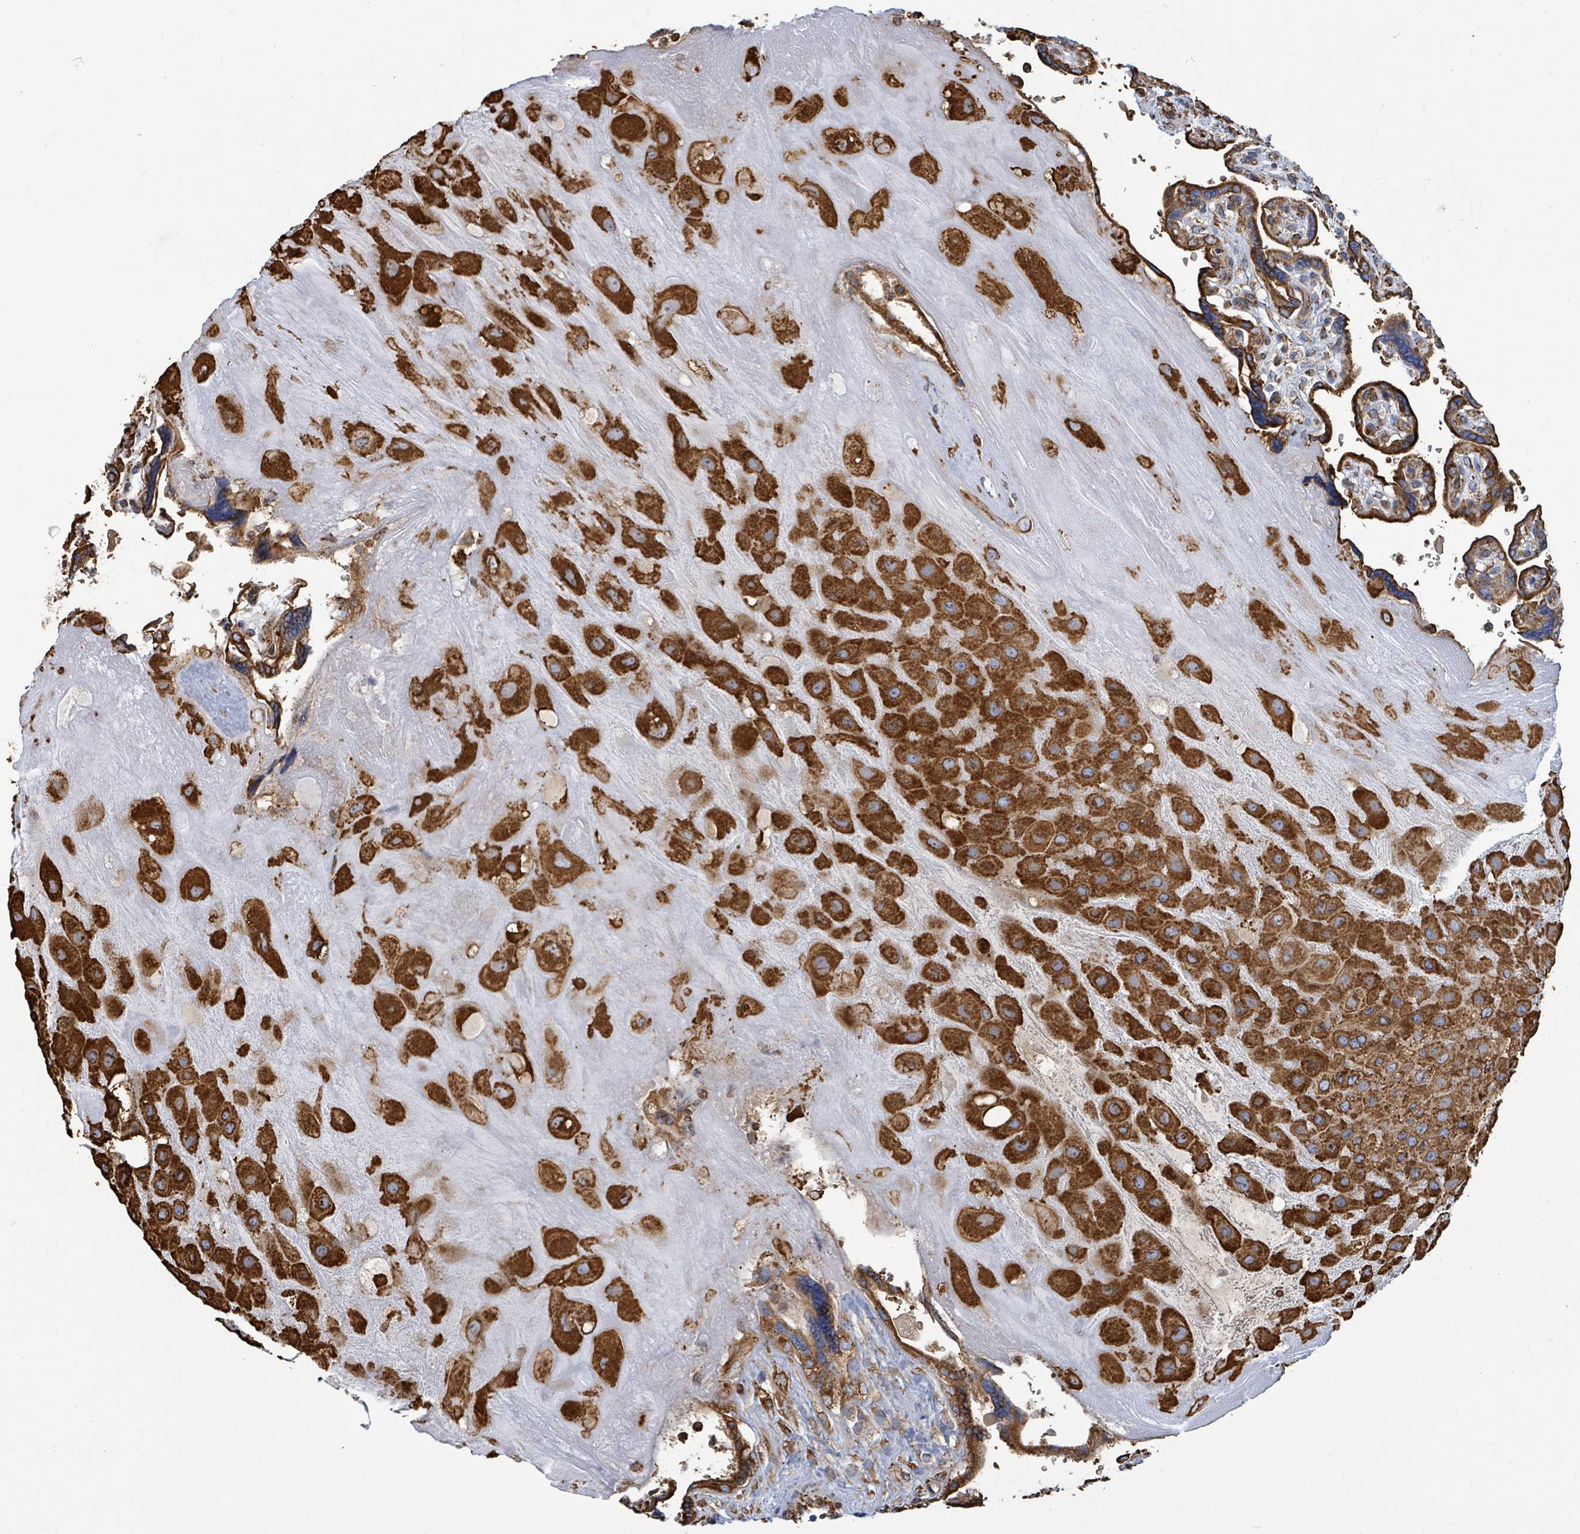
{"staining": {"intensity": "strong", "quantity": ">75%", "location": "cytoplasmic/membranous"}, "tissue": "placenta", "cell_type": "Decidual cells", "image_type": "normal", "snomed": [{"axis": "morphology", "description": "Normal tissue, NOS"}, {"axis": "topography", "description": "Placenta"}], "caption": "About >75% of decidual cells in unremarkable human placenta show strong cytoplasmic/membranous protein staining as visualized by brown immunohistochemical staining.", "gene": "RFPL4AL1", "patient": {"sex": "female", "age": 39}}